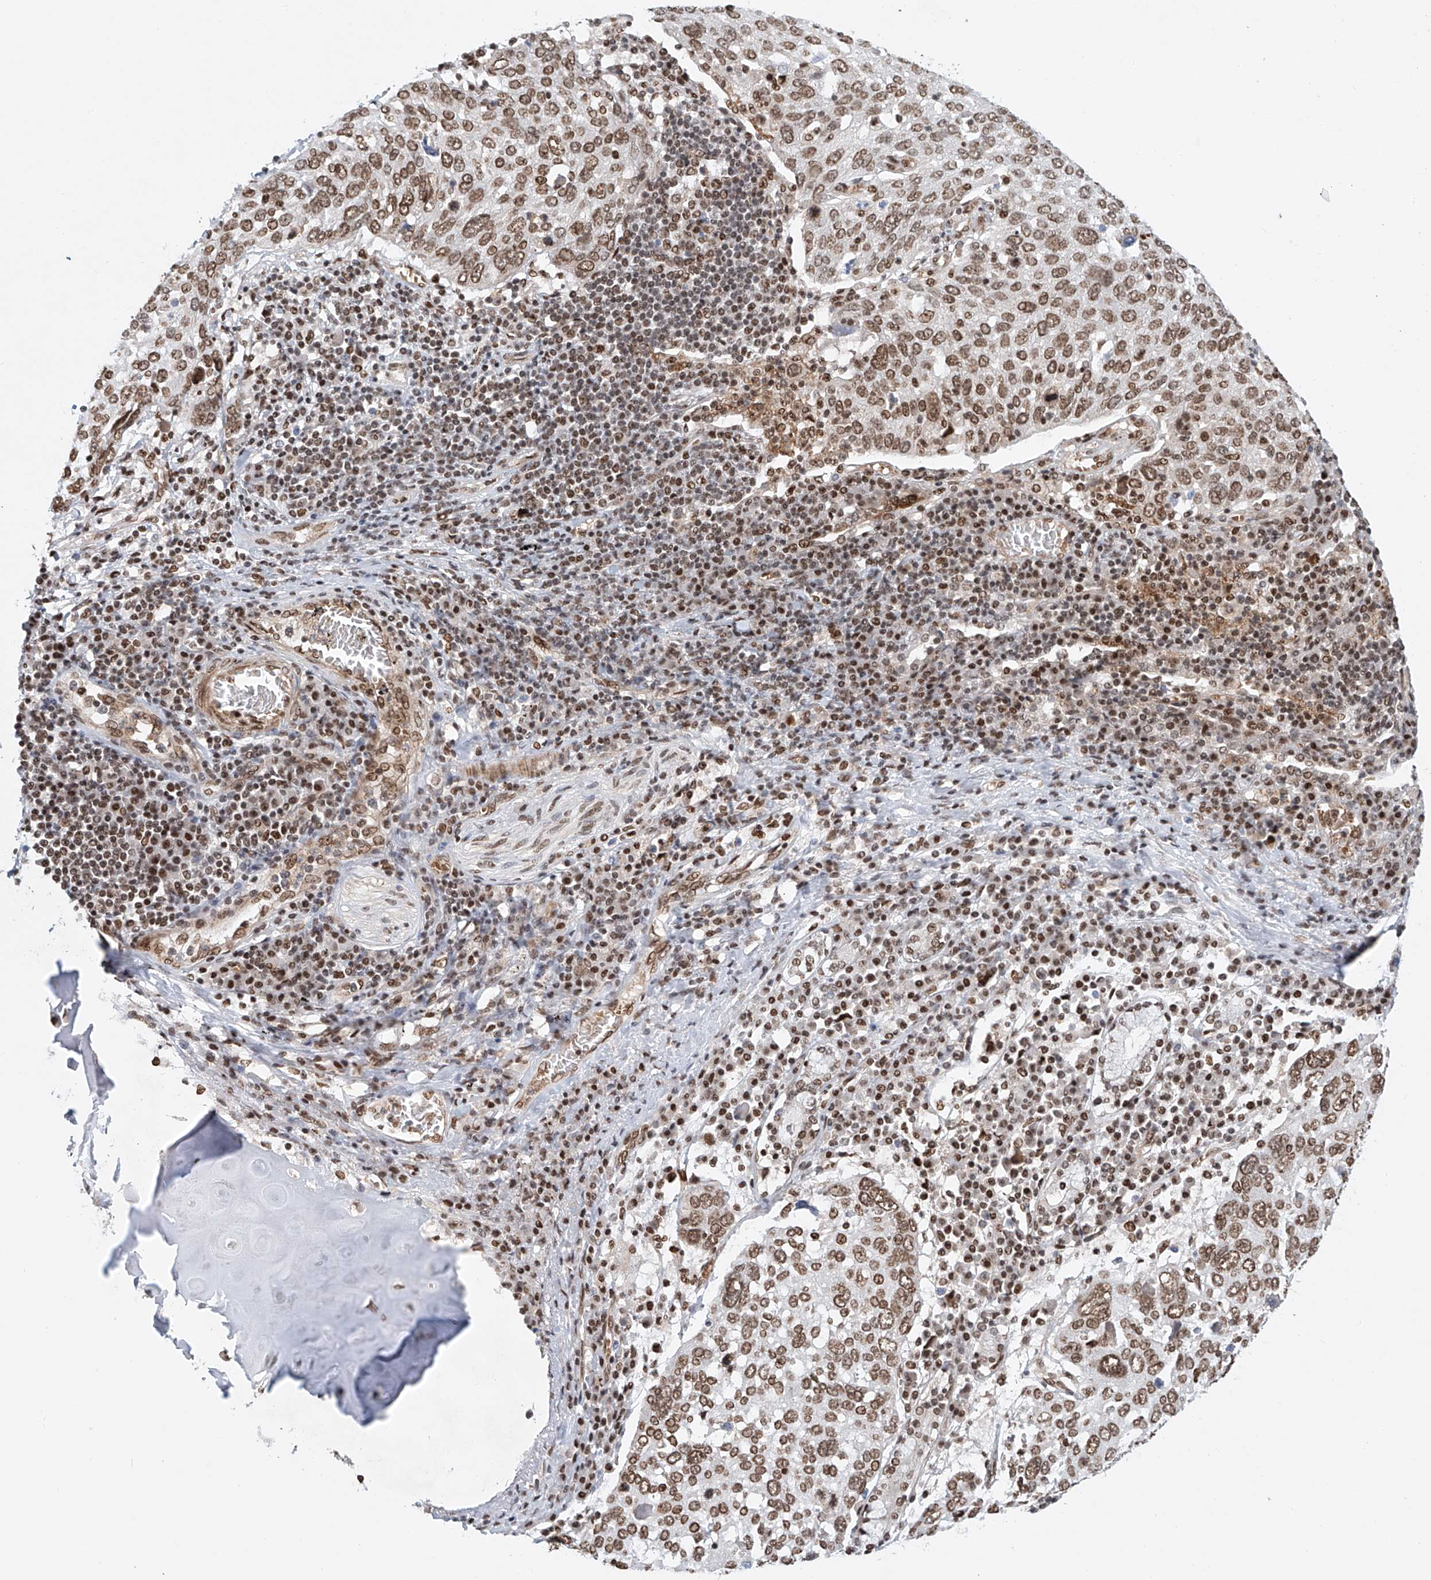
{"staining": {"intensity": "moderate", "quantity": ">75%", "location": "nuclear"}, "tissue": "lung cancer", "cell_type": "Tumor cells", "image_type": "cancer", "snomed": [{"axis": "morphology", "description": "Squamous cell carcinoma, NOS"}, {"axis": "topography", "description": "Lung"}], "caption": "Immunohistochemistry photomicrograph of neoplastic tissue: human lung squamous cell carcinoma stained using immunohistochemistry exhibits medium levels of moderate protein expression localized specifically in the nuclear of tumor cells, appearing as a nuclear brown color.", "gene": "ZNF470", "patient": {"sex": "male", "age": 65}}